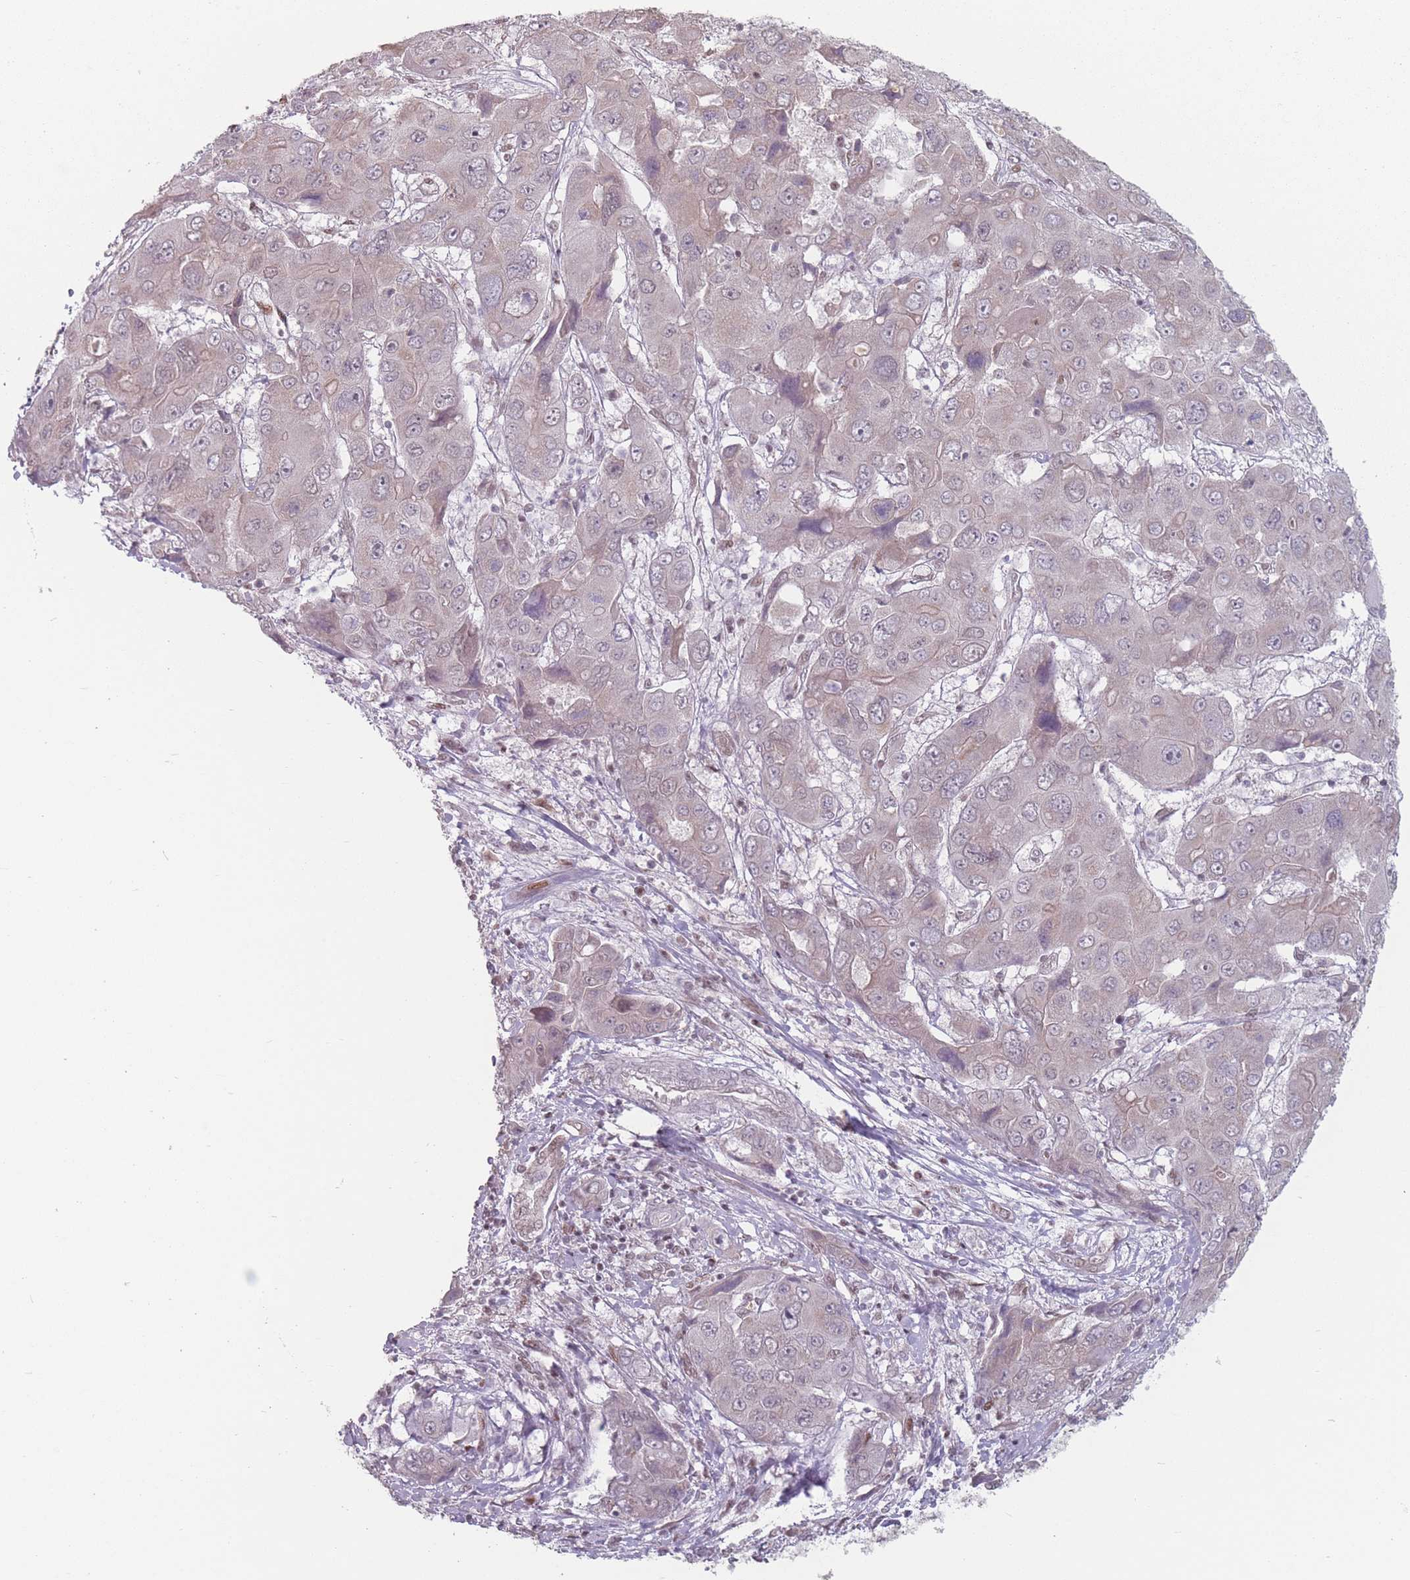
{"staining": {"intensity": "weak", "quantity": "<25%", "location": "cytoplasmic/membranous"}, "tissue": "liver cancer", "cell_type": "Tumor cells", "image_type": "cancer", "snomed": [{"axis": "morphology", "description": "Cholangiocarcinoma"}, {"axis": "topography", "description": "Liver"}], "caption": "Micrograph shows no protein positivity in tumor cells of liver cancer tissue.", "gene": "SH3BGRL2", "patient": {"sex": "male", "age": 67}}